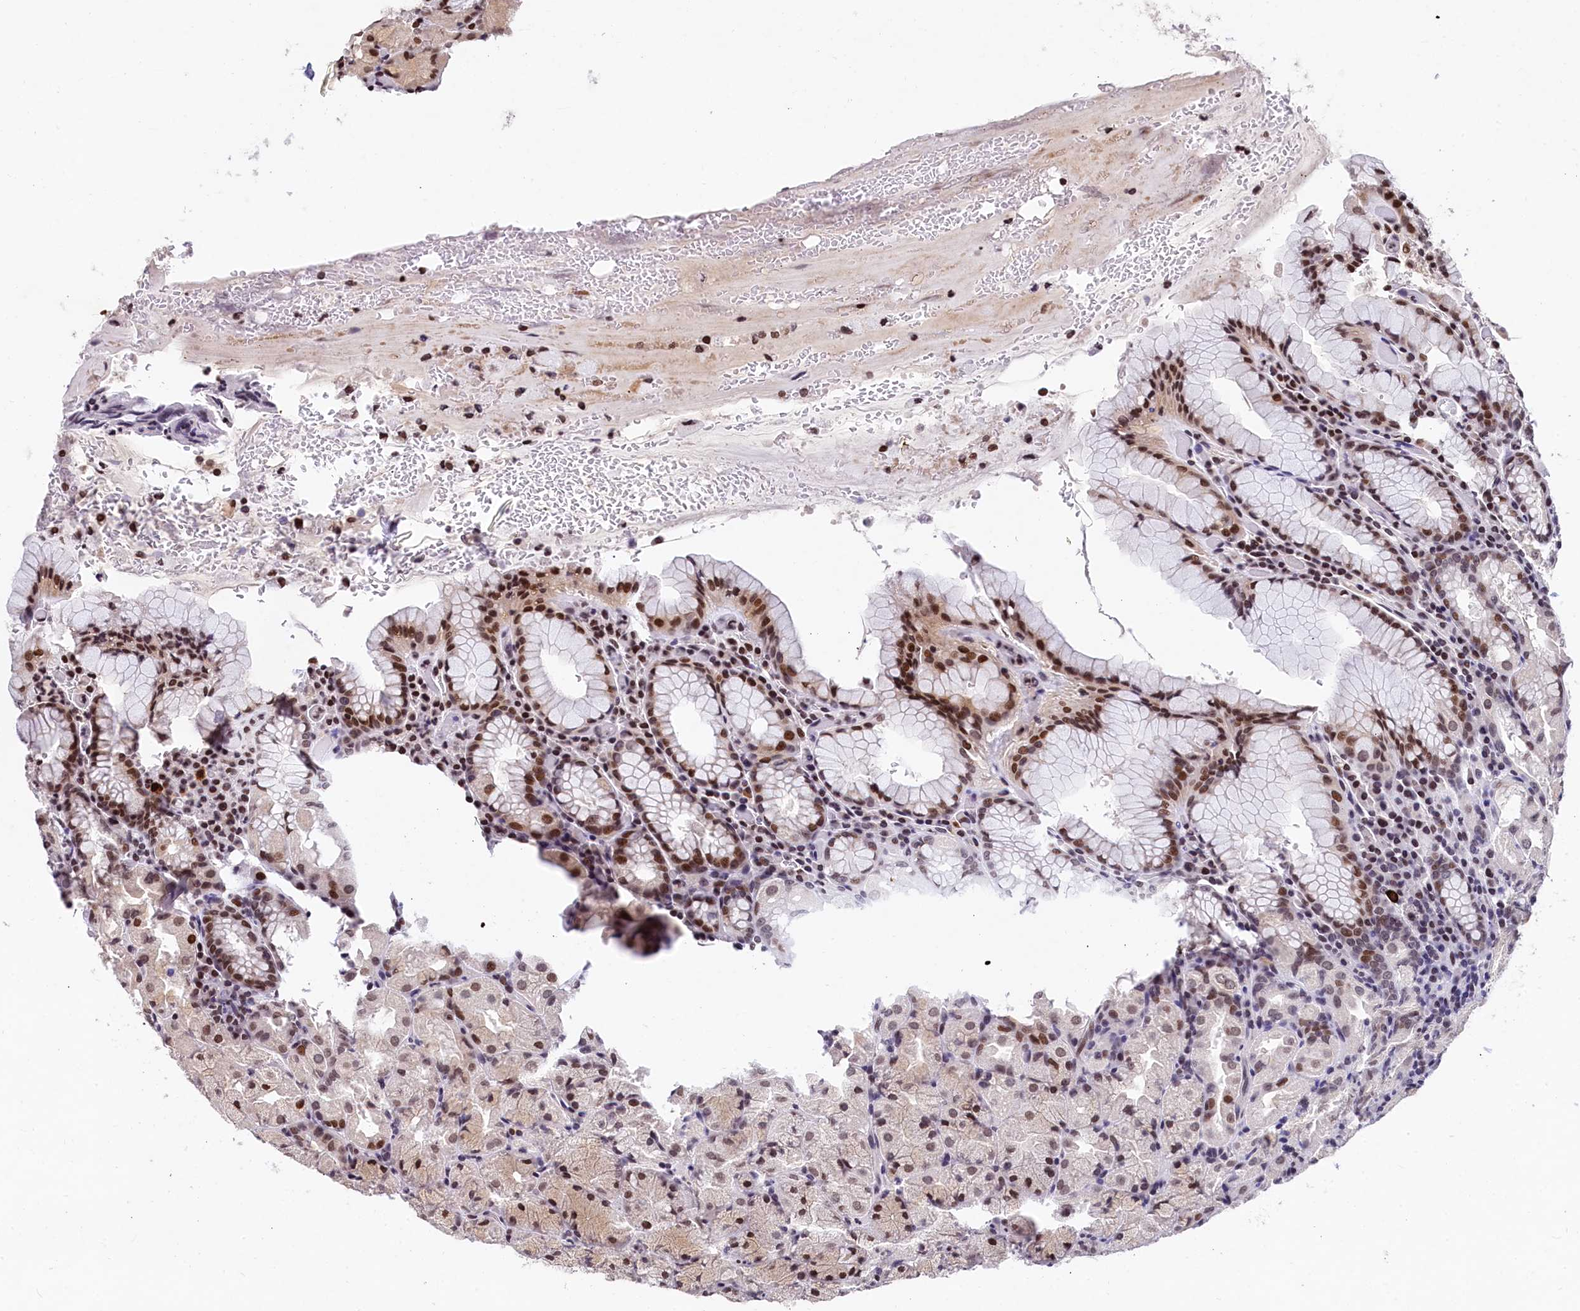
{"staining": {"intensity": "moderate", "quantity": ">75%", "location": "nuclear"}, "tissue": "stomach", "cell_type": "Glandular cells", "image_type": "normal", "snomed": [{"axis": "morphology", "description": "Normal tissue, NOS"}, {"axis": "topography", "description": "Stomach, upper"}, {"axis": "topography", "description": "Stomach, lower"}], "caption": "Protein staining shows moderate nuclear expression in about >75% of glandular cells in unremarkable stomach. The staining was performed using DAB (3,3'-diaminobenzidine), with brown indicating positive protein expression. Nuclei are stained blue with hematoxylin.", "gene": "FAM217B", "patient": {"sex": "male", "age": 80}}